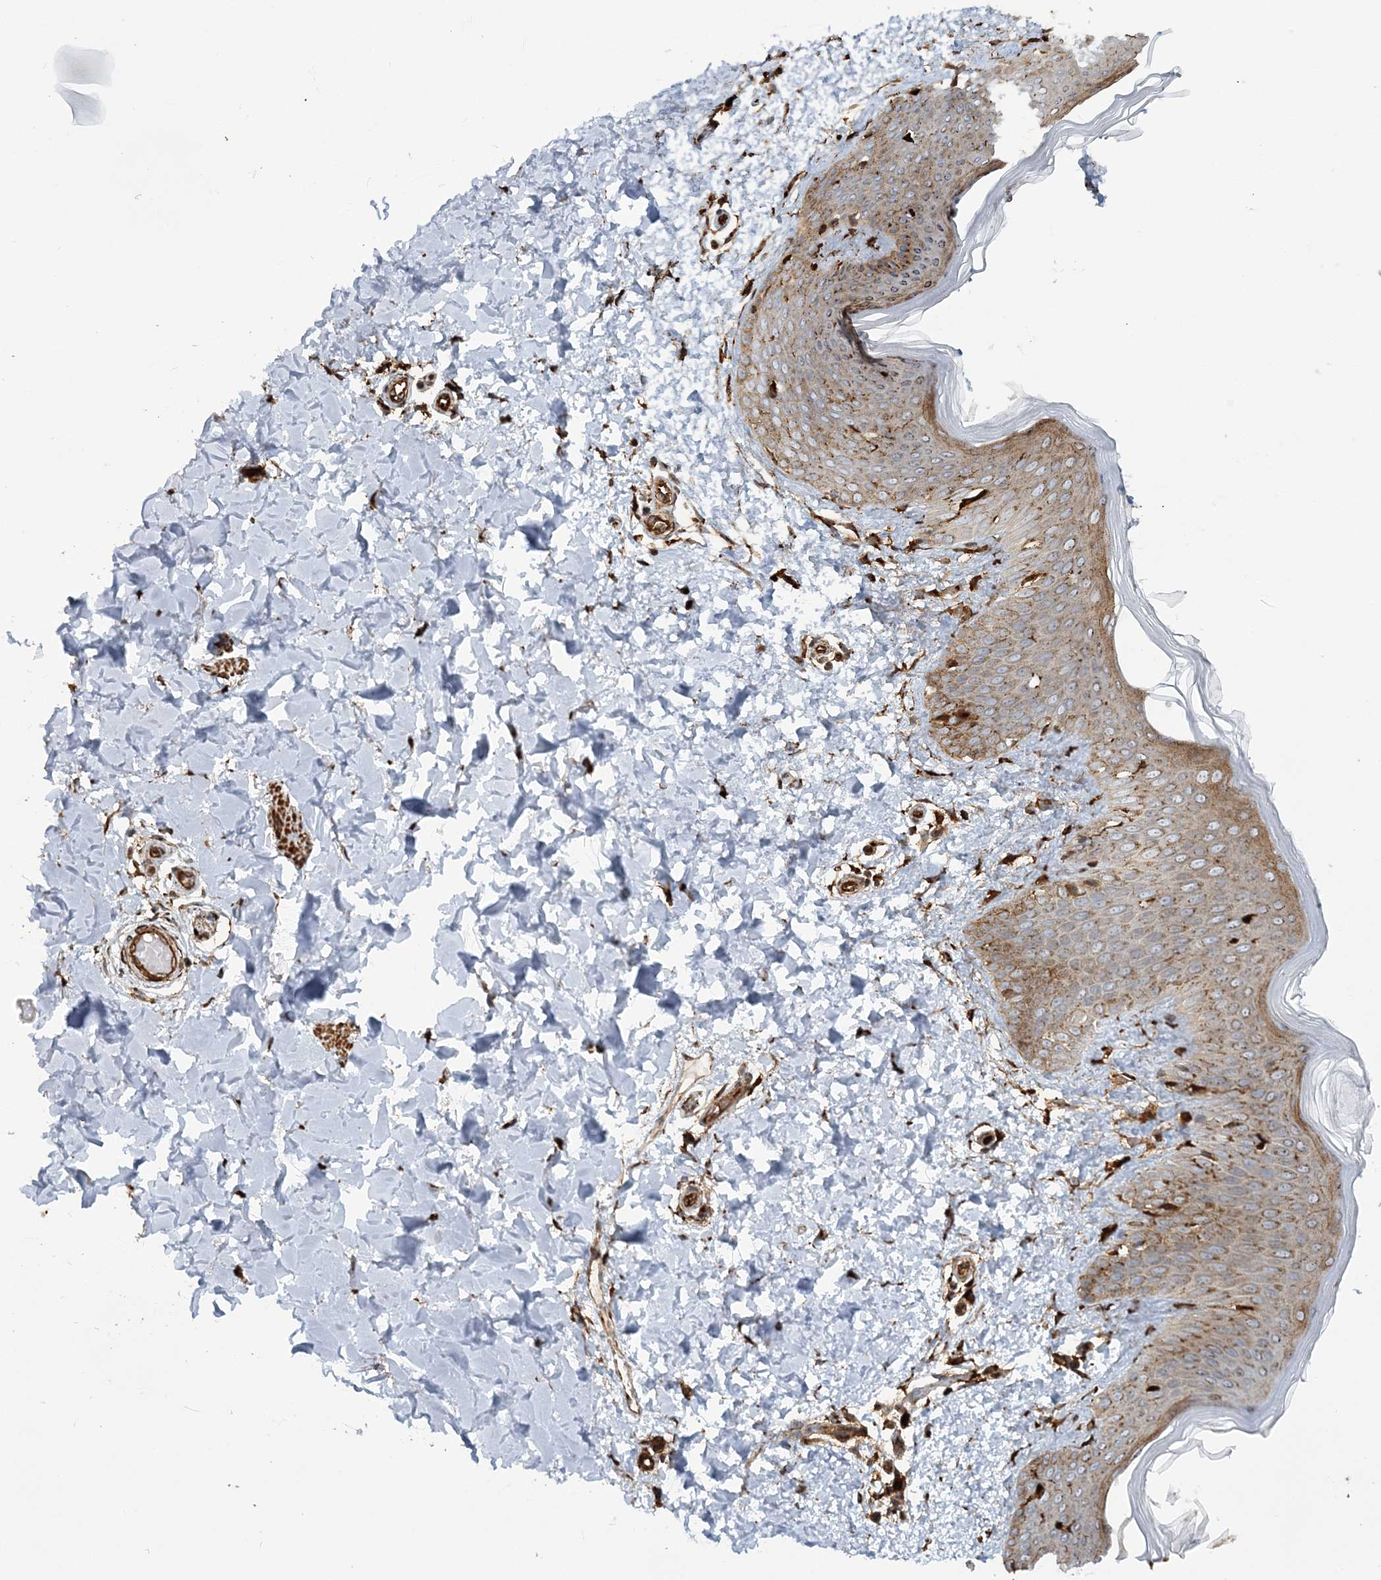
{"staining": {"intensity": "strong", "quantity": ">75%", "location": "cytoplasmic/membranous"}, "tissue": "skin", "cell_type": "Fibroblasts", "image_type": "normal", "snomed": [{"axis": "morphology", "description": "Normal tissue, NOS"}, {"axis": "topography", "description": "Skin"}], "caption": "Immunohistochemical staining of normal human skin shows strong cytoplasmic/membranous protein expression in approximately >75% of fibroblasts.", "gene": "TRAF3IP2", "patient": {"sex": "male", "age": 36}}